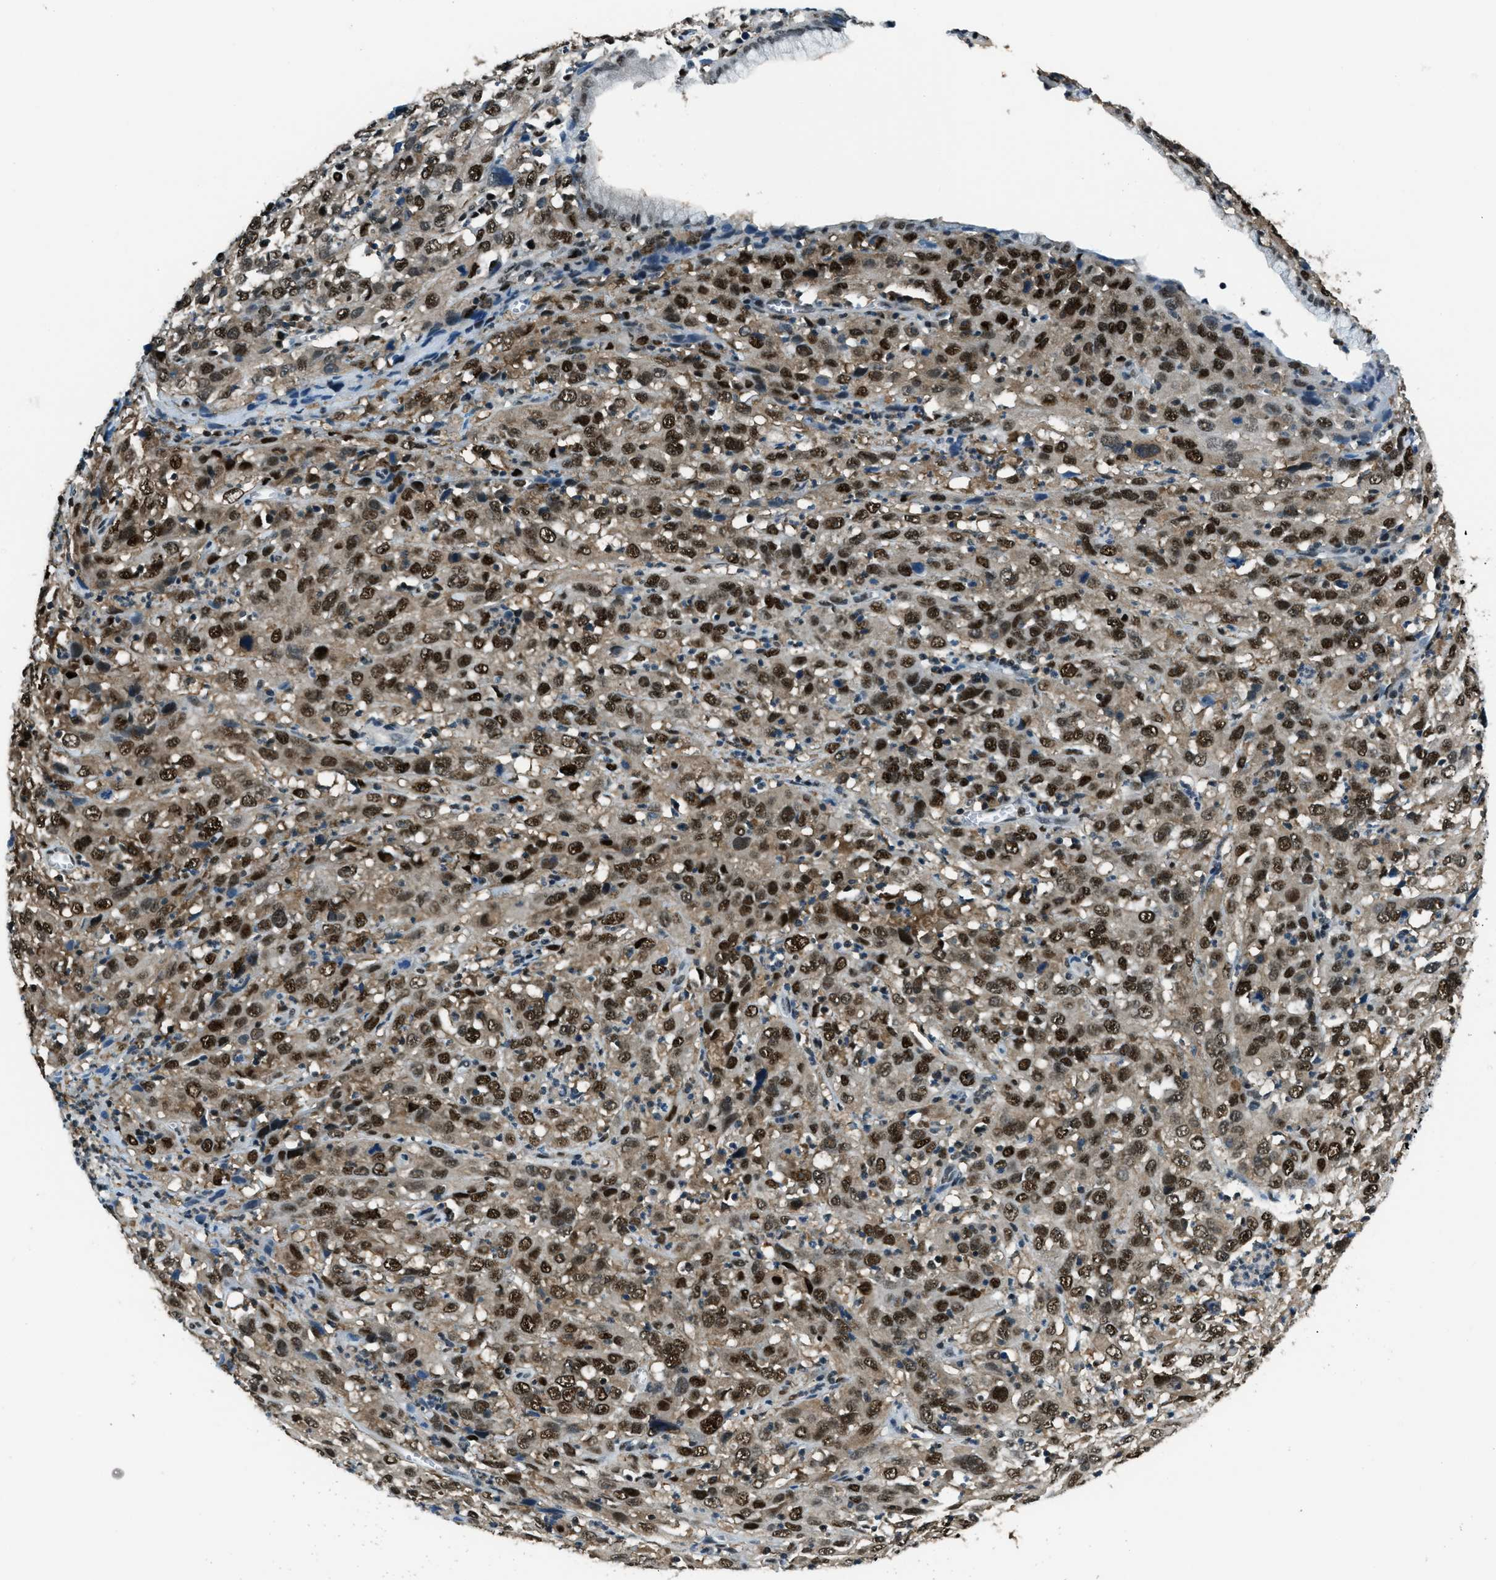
{"staining": {"intensity": "strong", "quantity": ">75%", "location": "cytoplasmic/membranous,nuclear"}, "tissue": "cervical cancer", "cell_type": "Tumor cells", "image_type": "cancer", "snomed": [{"axis": "morphology", "description": "Squamous cell carcinoma, NOS"}, {"axis": "topography", "description": "Cervix"}], "caption": "Protein staining demonstrates strong cytoplasmic/membranous and nuclear staining in about >75% of tumor cells in cervical squamous cell carcinoma. (Stains: DAB (3,3'-diaminobenzidine) in brown, nuclei in blue, Microscopy: brightfield microscopy at high magnification).", "gene": "OGFR", "patient": {"sex": "female", "age": 32}}